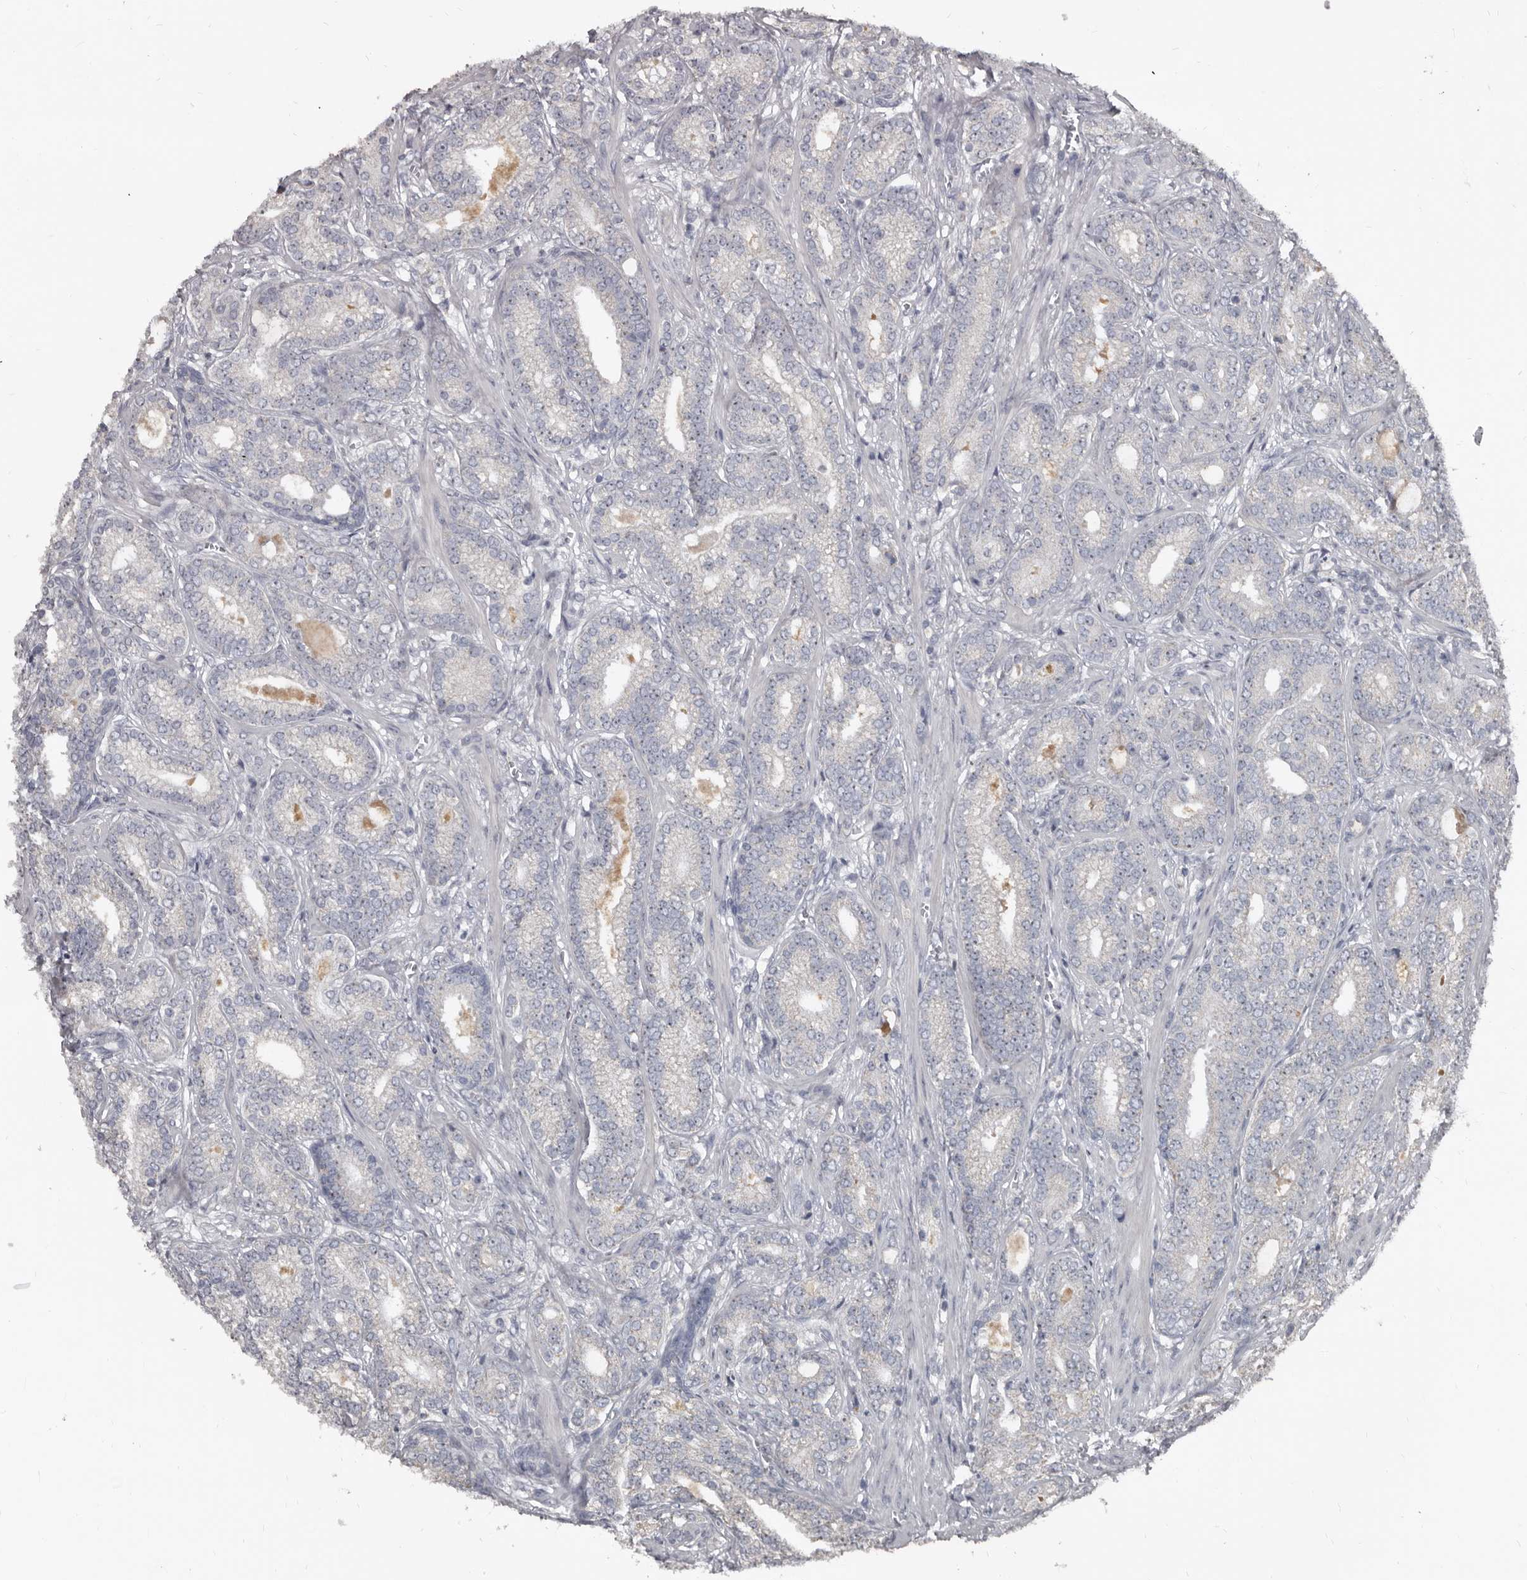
{"staining": {"intensity": "negative", "quantity": "none", "location": "none"}, "tissue": "prostate cancer", "cell_type": "Tumor cells", "image_type": "cancer", "snomed": [{"axis": "morphology", "description": "Adenocarcinoma, High grade"}, {"axis": "topography", "description": "Prostate and seminal vesicle, NOS"}], "caption": "This is a histopathology image of immunohistochemistry (IHC) staining of prostate high-grade adenocarcinoma, which shows no positivity in tumor cells. Brightfield microscopy of immunohistochemistry (IHC) stained with DAB (3,3'-diaminobenzidine) (brown) and hematoxylin (blue), captured at high magnification.", "gene": "GREB1", "patient": {"sex": "male", "age": 67}}